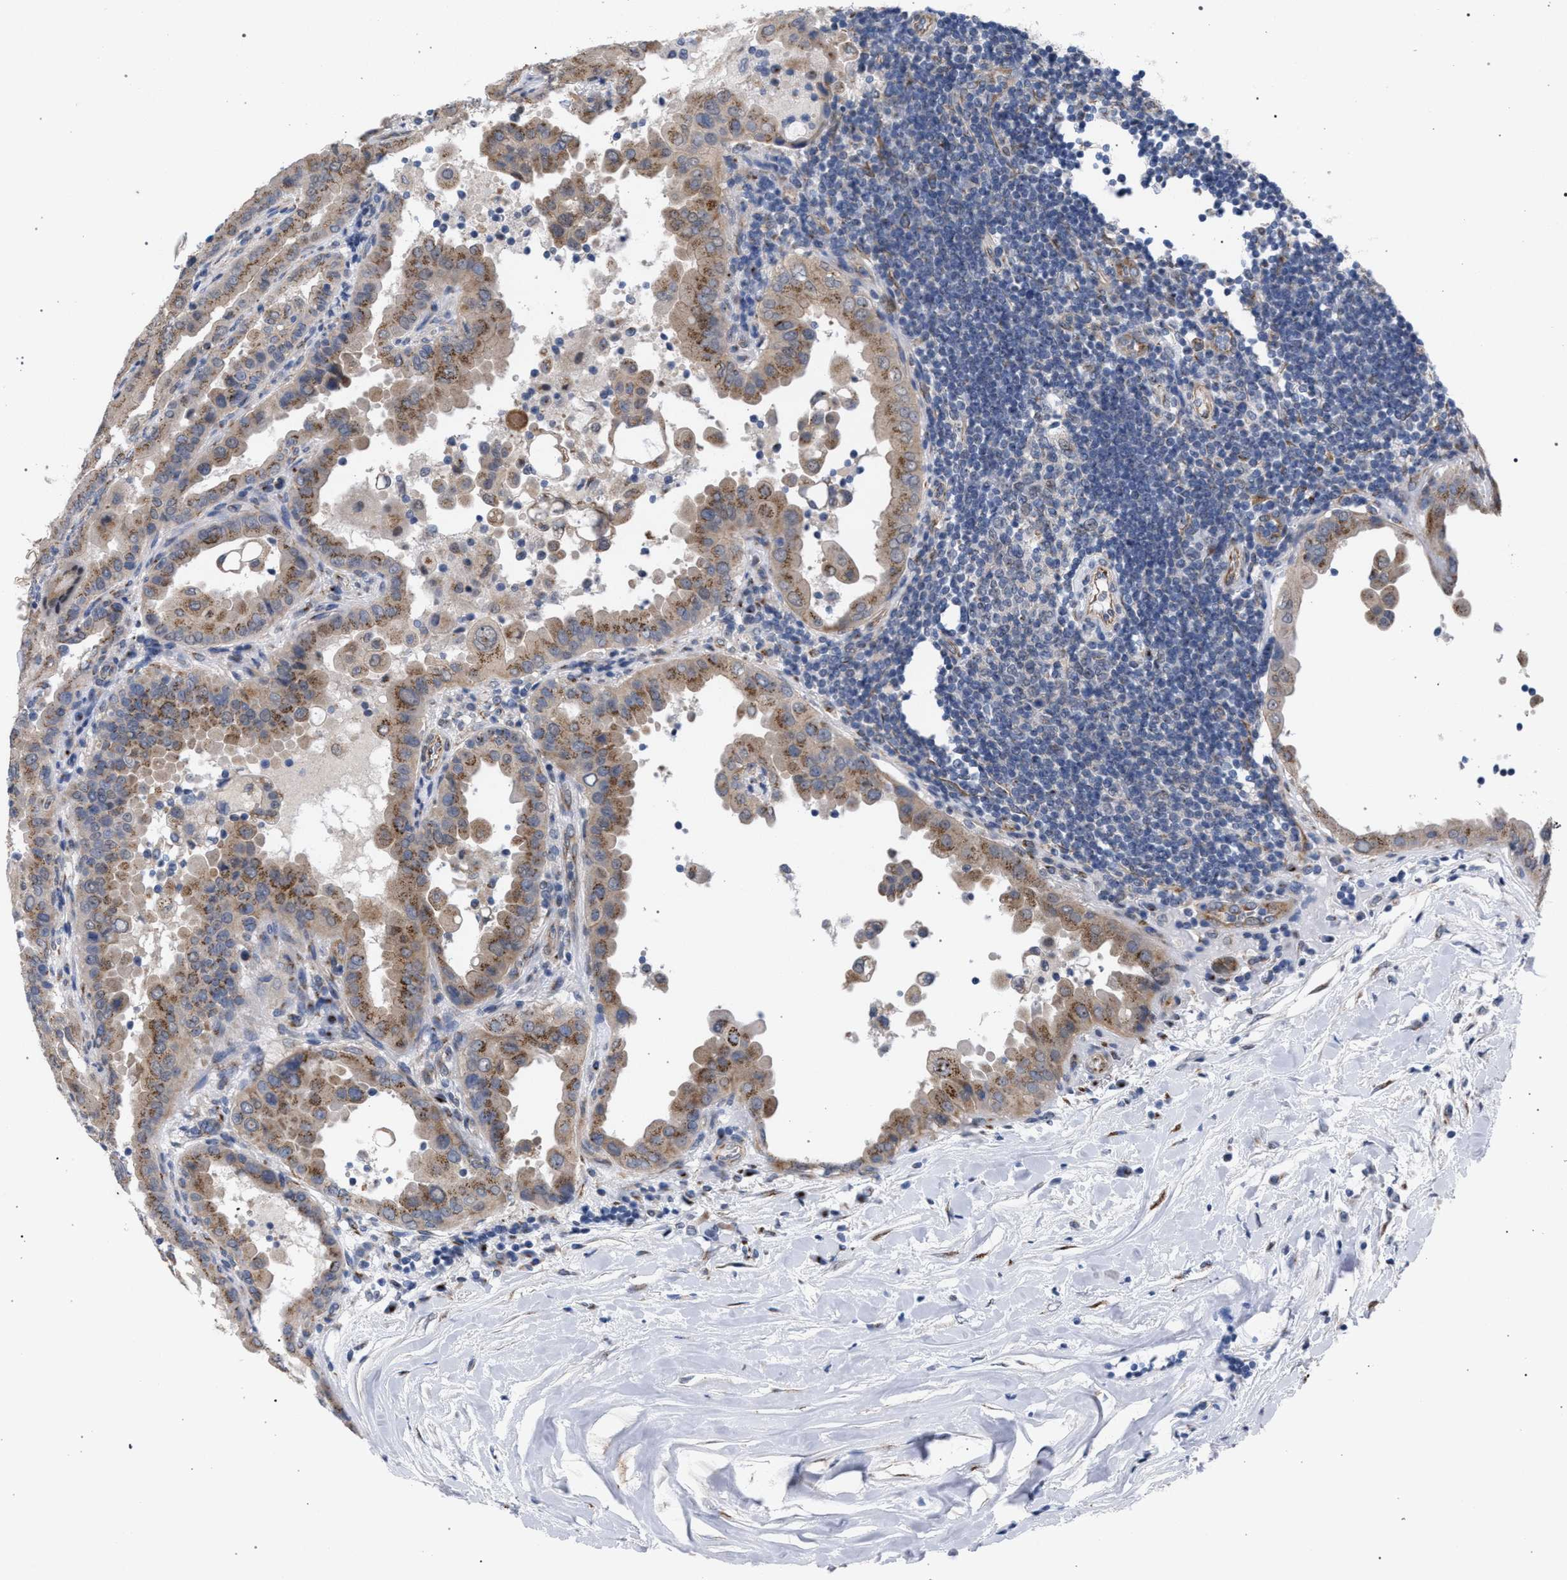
{"staining": {"intensity": "moderate", "quantity": ">75%", "location": "cytoplasmic/membranous"}, "tissue": "thyroid cancer", "cell_type": "Tumor cells", "image_type": "cancer", "snomed": [{"axis": "morphology", "description": "Papillary adenocarcinoma, NOS"}, {"axis": "topography", "description": "Thyroid gland"}], "caption": "Thyroid papillary adenocarcinoma tissue shows moderate cytoplasmic/membranous expression in approximately >75% of tumor cells", "gene": "GOLGA2", "patient": {"sex": "male", "age": 33}}